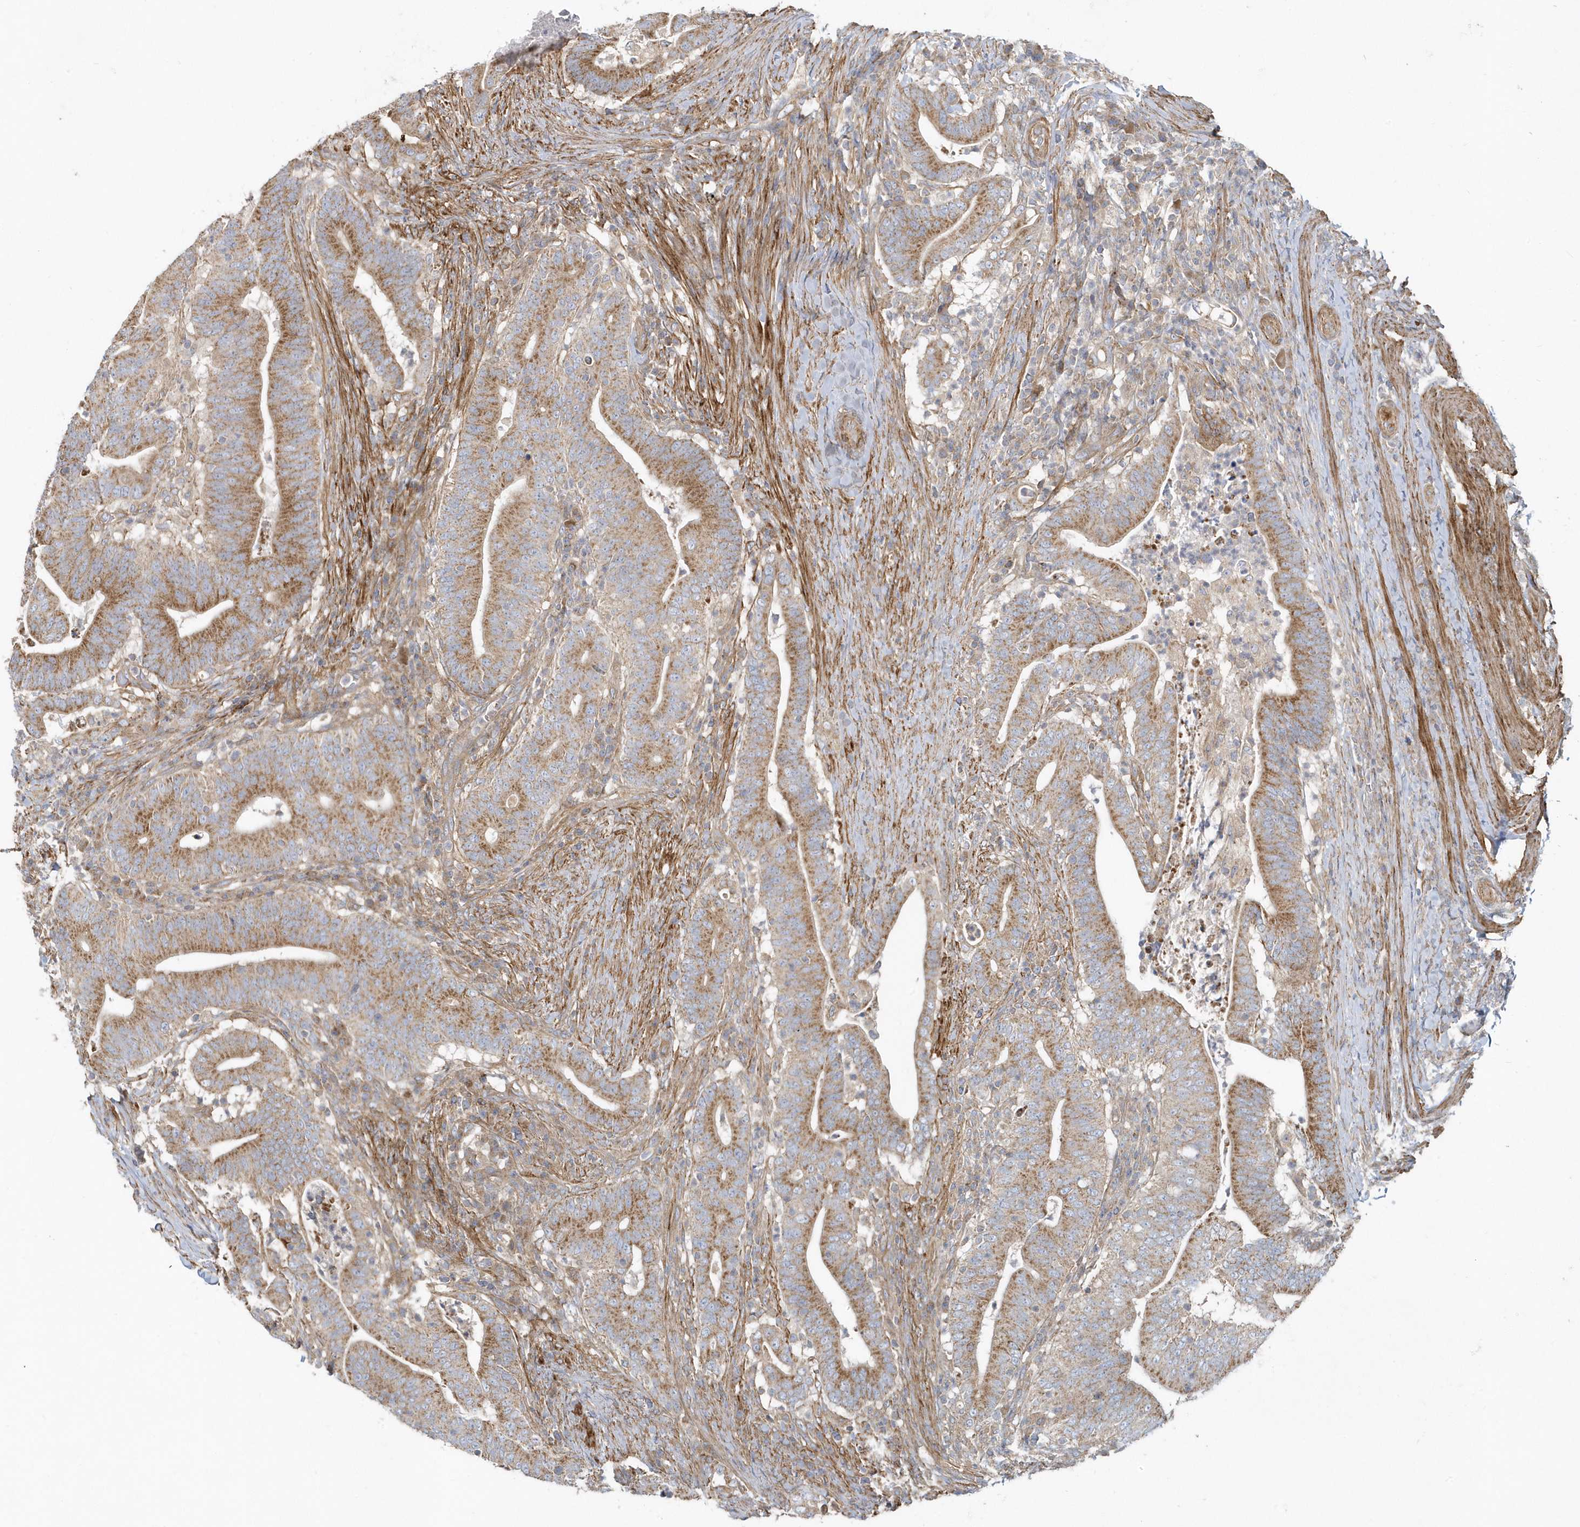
{"staining": {"intensity": "moderate", "quantity": ">75%", "location": "cytoplasmic/membranous"}, "tissue": "colorectal cancer", "cell_type": "Tumor cells", "image_type": "cancer", "snomed": [{"axis": "morphology", "description": "Adenocarcinoma, NOS"}, {"axis": "topography", "description": "Colon"}], "caption": "Protein analysis of colorectal cancer (adenocarcinoma) tissue demonstrates moderate cytoplasmic/membranous staining in approximately >75% of tumor cells.", "gene": "LEXM", "patient": {"sex": "female", "age": 66}}